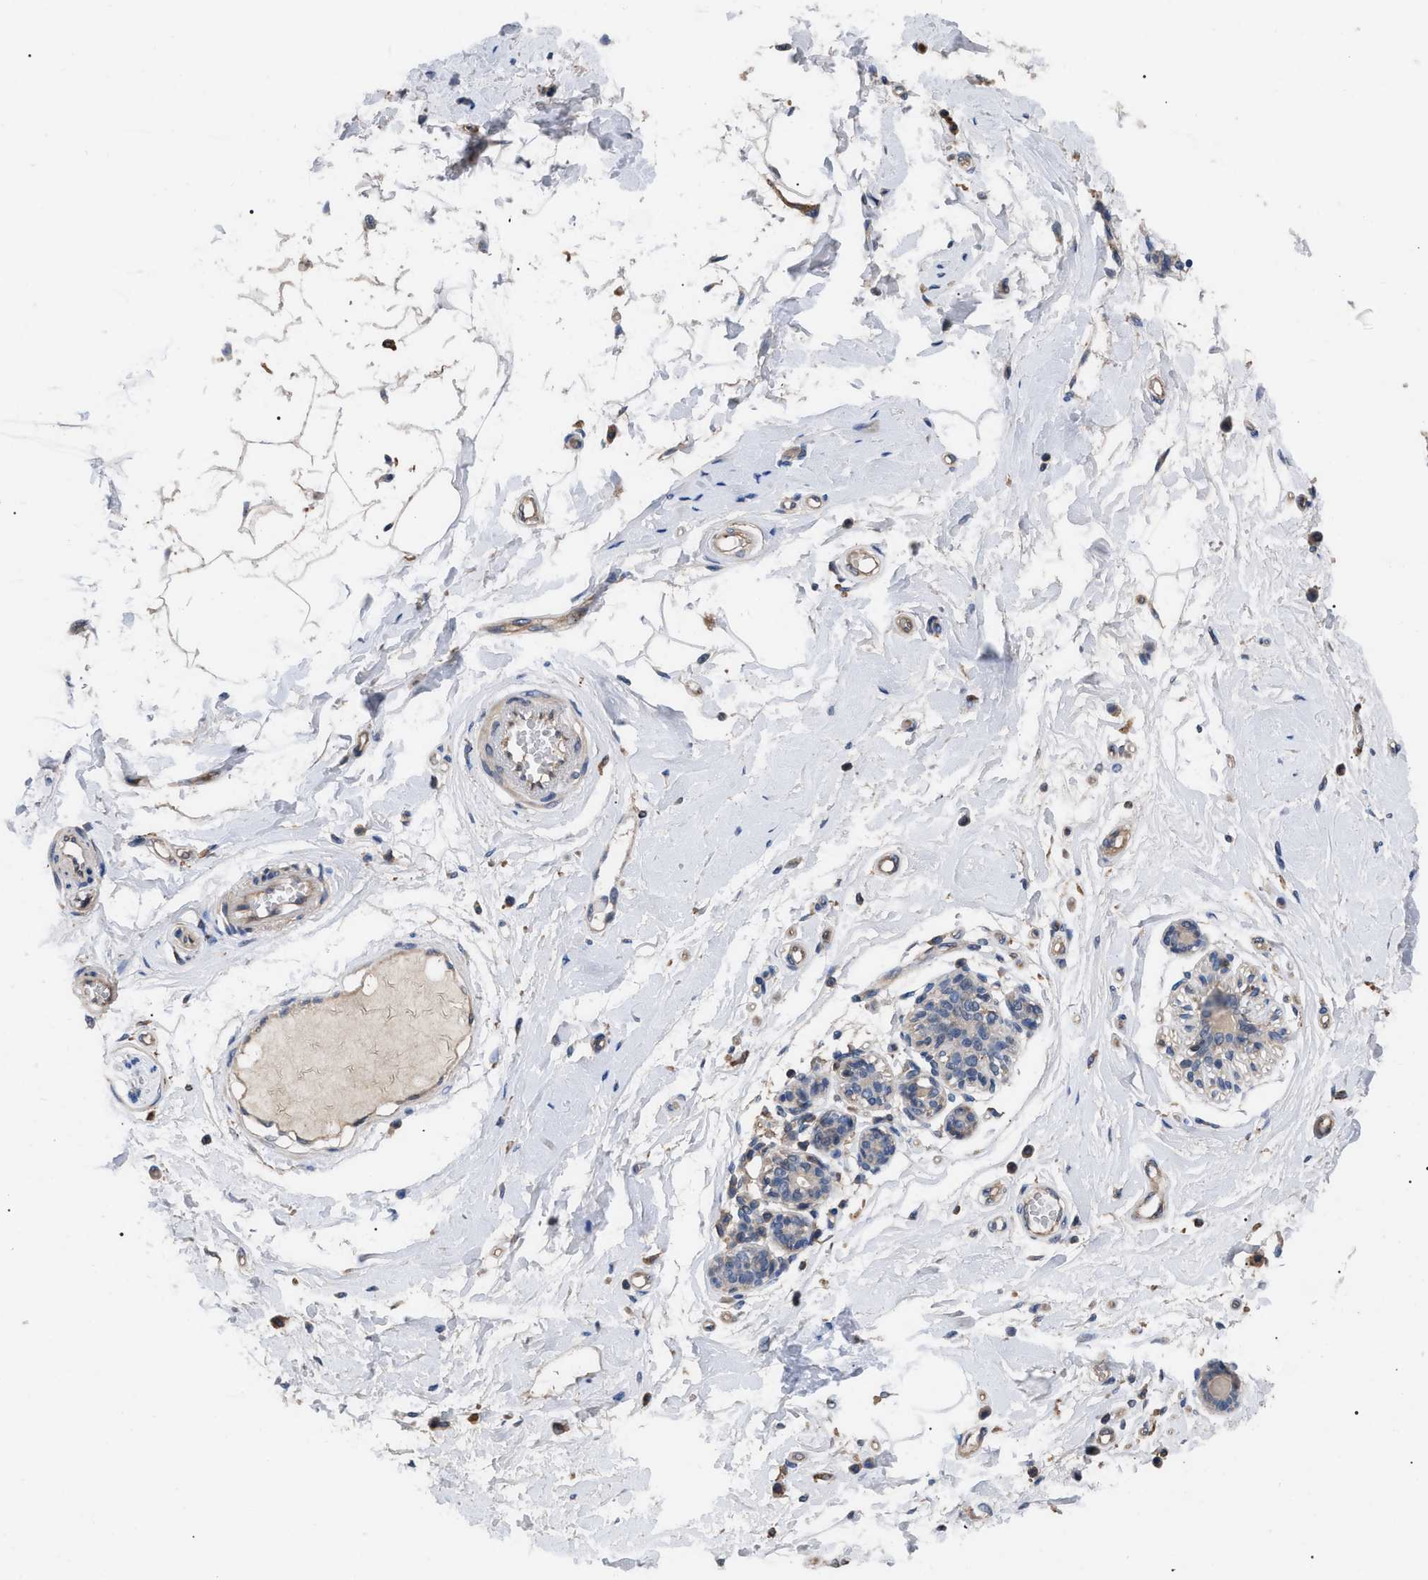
{"staining": {"intensity": "weak", "quantity": ">75%", "location": "cytoplasmic/membranous"}, "tissue": "breast", "cell_type": "Adipocytes", "image_type": "normal", "snomed": [{"axis": "morphology", "description": "Normal tissue, NOS"}, {"axis": "morphology", "description": "Lobular carcinoma"}, {"axis": "topography", "description": "Breast"}], "caption": "Immunohistochemistry photomicrograph of benign breast: human breast stained using immunohistochemistry (IHC) demonstrates low levels of weak protein expression localized specifically in the cytoplasmic/membranous of adipocytes, appearing as a cytoplasmic/membranous brown color.", "gene": "FAM171A2", "patient": {"sex": "female", "age": 59}}